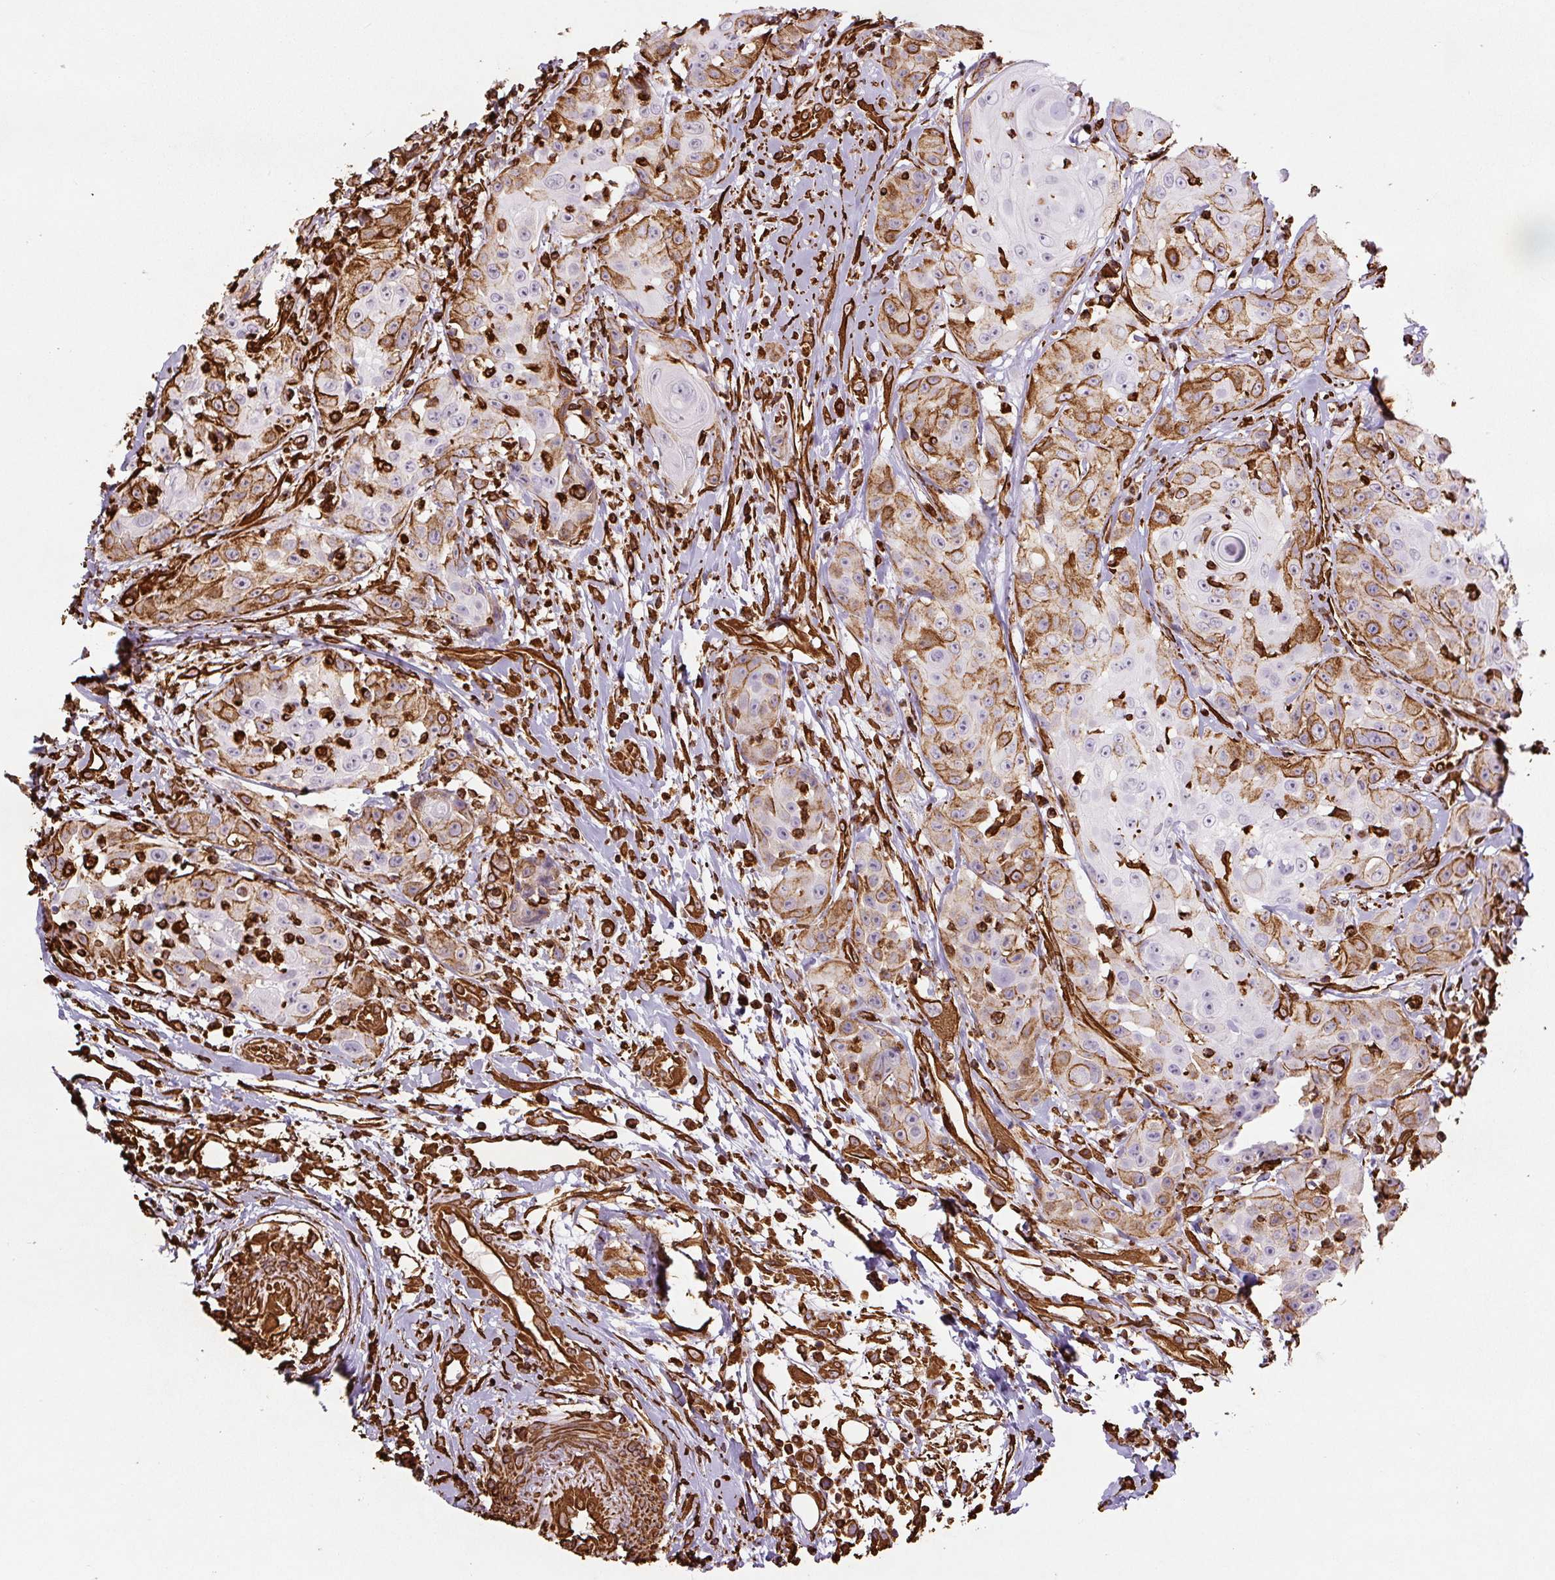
{"staining": {"intensity": "moderate", "quantity": "25%-75%", "location": "cytoplasmic/membranous"}, "tissue": "head and neck cancer", "cell_type": "Tumor cells", "image_type": "cancer", "snomed": [{"axis": "morphology", "description": "Squamous cell carcinoma, NOS"}, {"axis": "topography", "description": "Head-Neck"}], "caption": "Protein staining reveals moderate cytoplasmic/membranous expression in approximately 25%-75% of tumor cells in head and neck squamous cell carcinoma.", "gene": "VIM", "patient": {"sex": "male", "age": 83}}